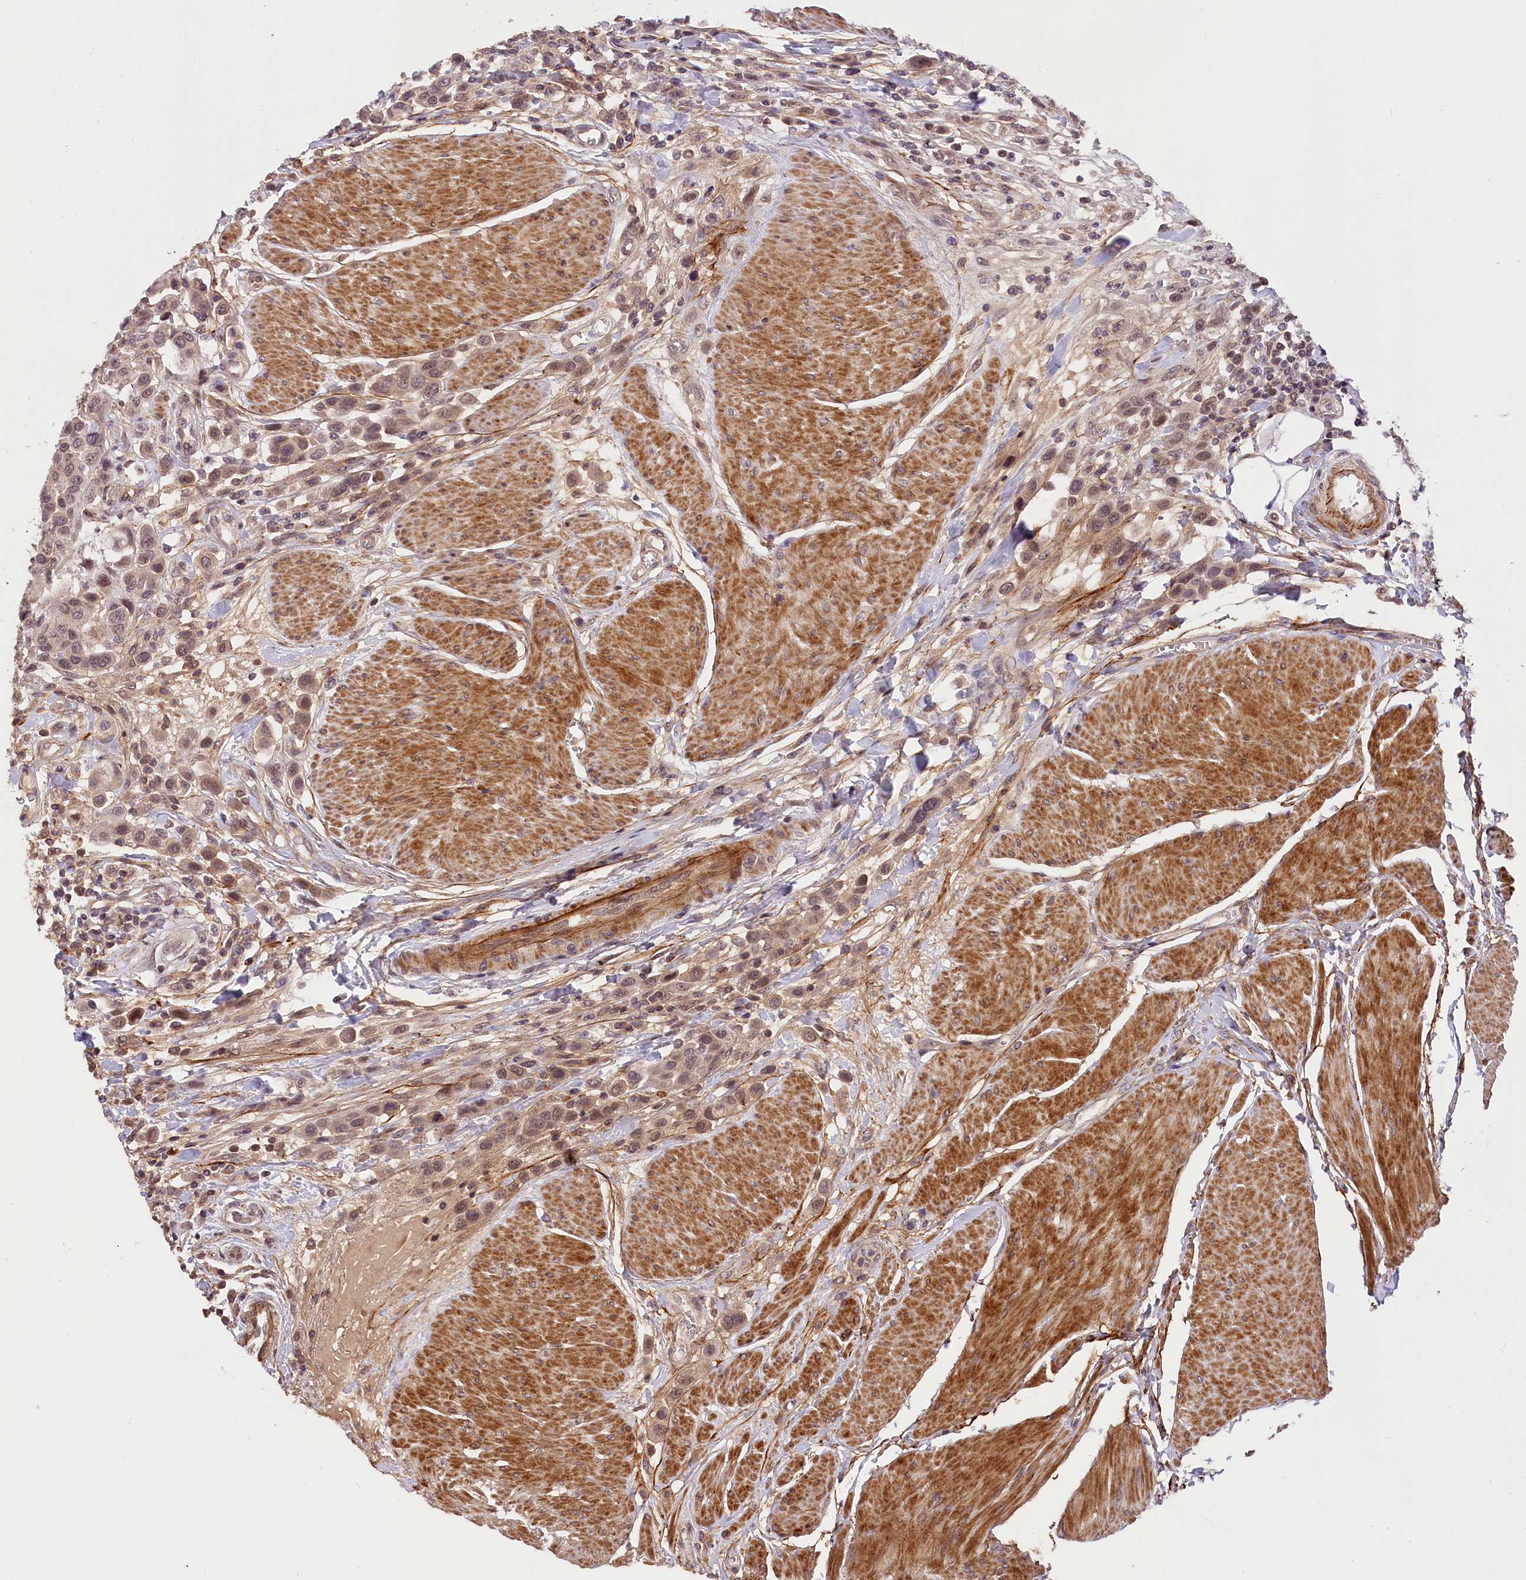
{"staining": {"intensity": "weak", "quantity": ">75%", "location": "cytoplasmic/membranous,nuclear"}, "tissue": "urothelial cancer", "cell_type": "Tumor cells", "image_type": "cancer", "snomed": [{"axis": "morphology", "description": "Urothelial carcinoma, High grade"}, {"axis": "topography", "description": "Urinary bladder"}], "caption": "This is an image of immunohistochemistry staining of high-grade urothelial carcinoma, which shows weak positivity in the cytoplasmic/membranous and nuclear of tumor cells.", "gene": "ZNF480", "patient": {"sex": "male", "age": 50}}